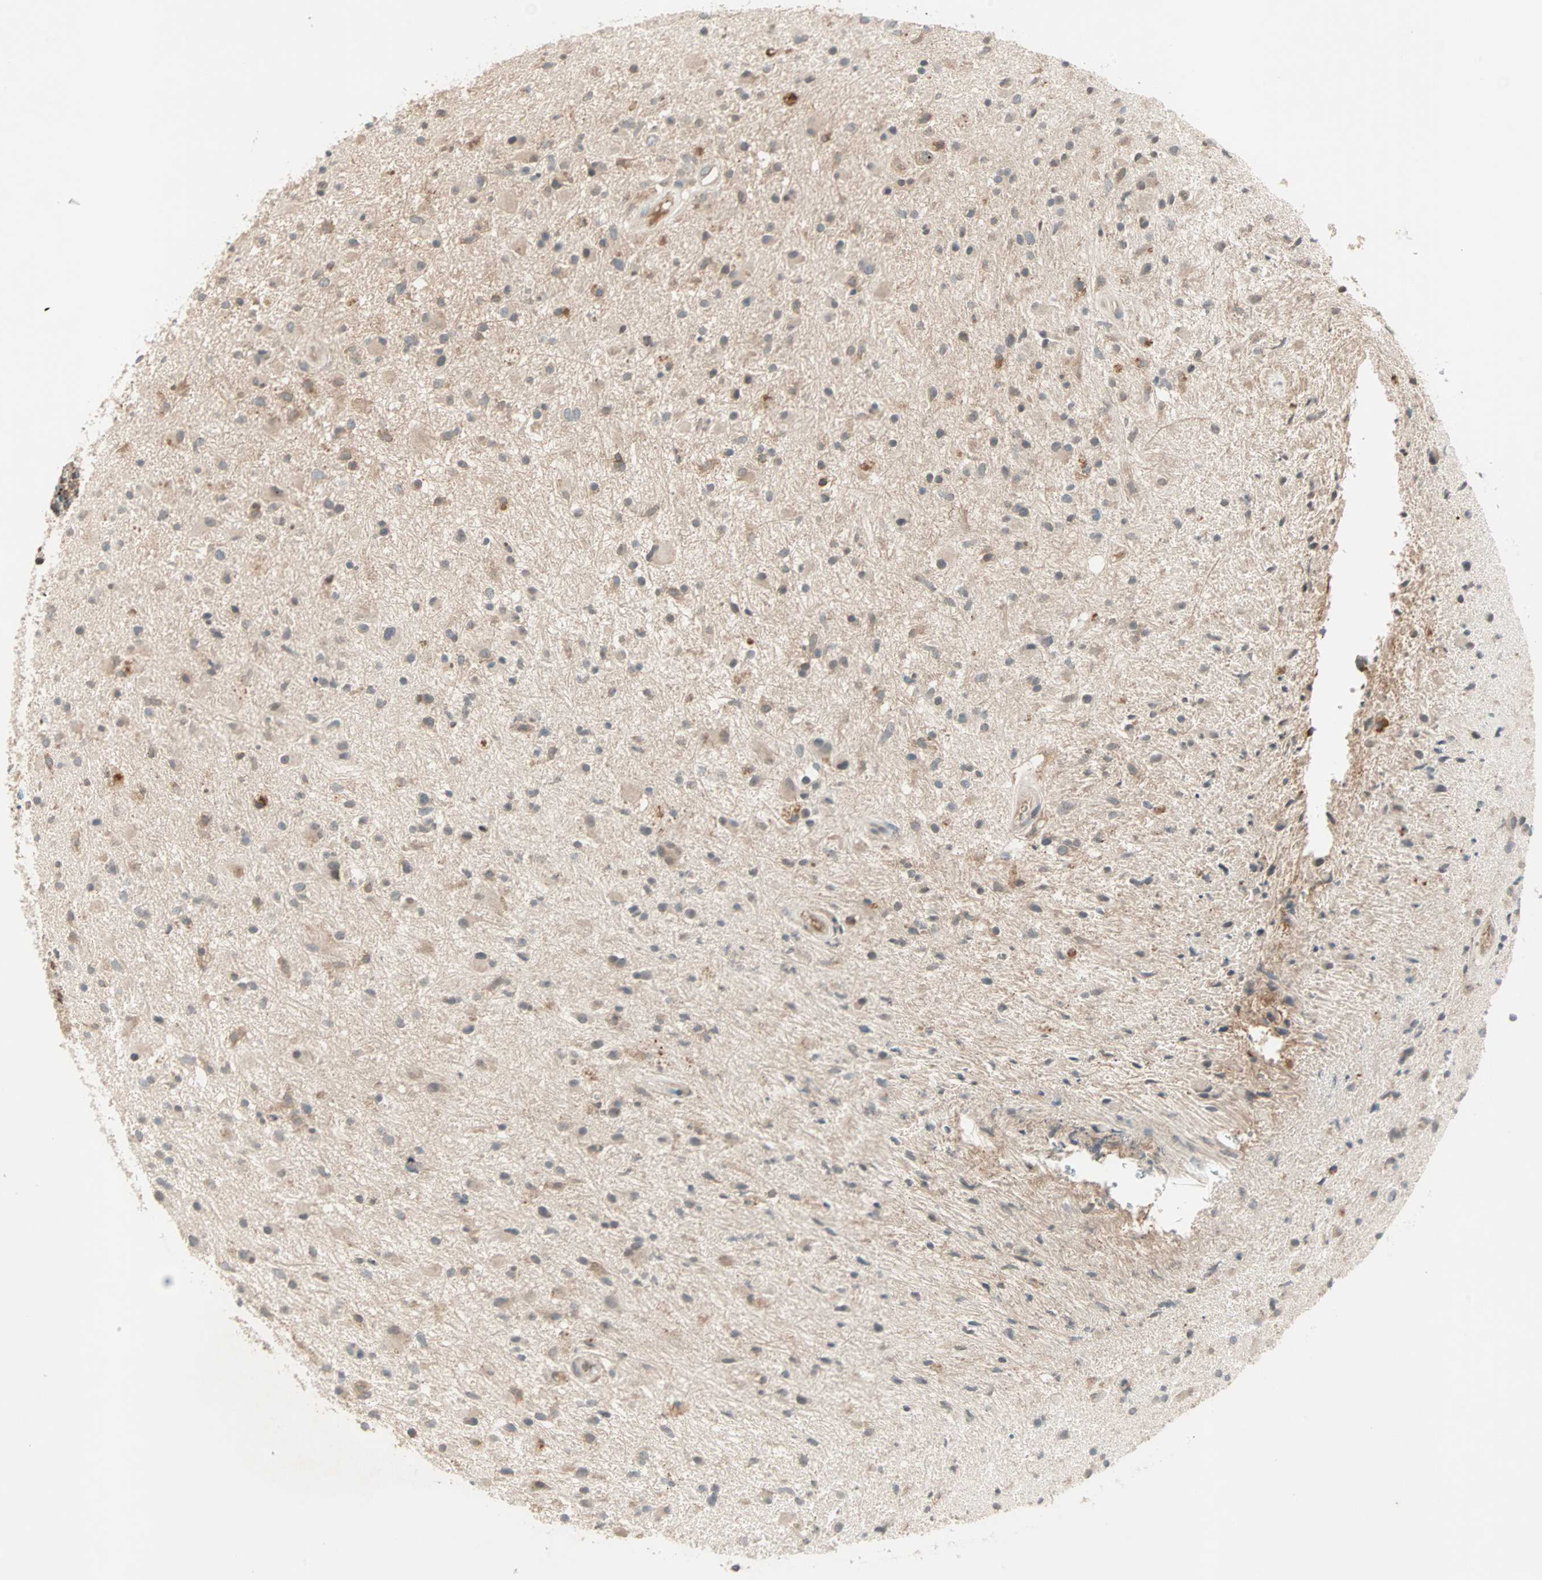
{"staining": {"intensity": "moderate", "quantity": ">75%", "location": "cytoplasmic/membranous"}, "tissue": "glioma", "cell_type": "Tumor cells", "image_type": "cancer", "snomed": [{"axis": "morphology", "description": "Glioma, malignant, High grade"}, {"axis": "topography", "description": "Brain"}], "caption": "There is medium levels of moderate cytoplasmic/membranous positivity in tumor cells of glioma, as demonstrated by immunohistochemical staining (brown color).", "gene": "TEC", "patient": {"sex": "male", "age": 33}}